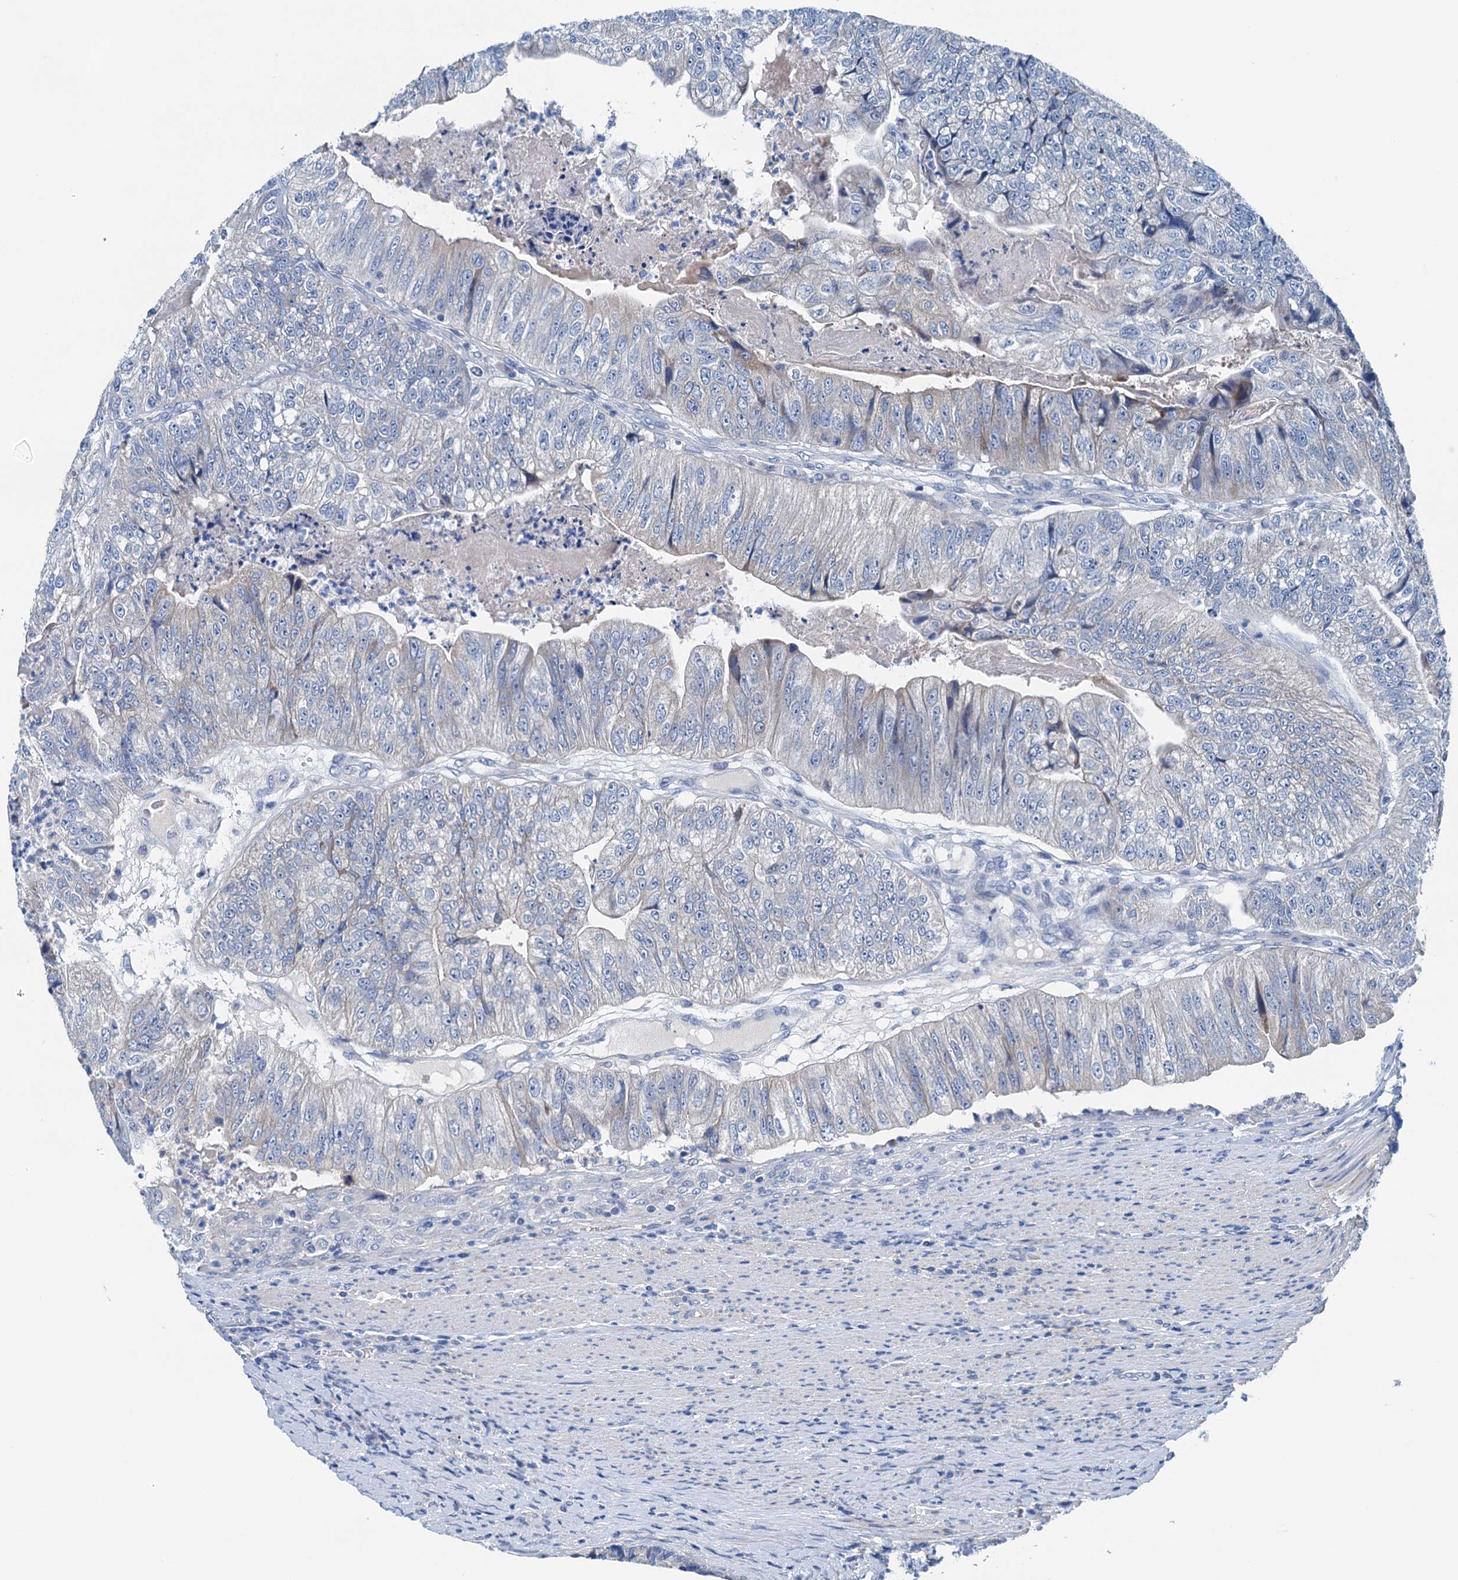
{"staining": {"intensity": "negative", "quantity": "none", "location": "none"}, "tissue": "colorectal cancer", "cell_type": "Tumor cells", "image_type": "cancer", "snomed": [{"axis": "morphology", "description": "Adenocarcinoma, NOS"}, {"axis": "topography", "description": "Colon"}], "caption": "There is no significant staining in tumor cells of colorectal cancer (adenocarcinoma). Brightfield microscopy of IHC stained with DAB (3,3'-diaminobenzidine) (brown) and hematoxylin (blue), captured at high magnification.", "gene": "KNDC1", "patient": {"sex": "female", "age": 67}}